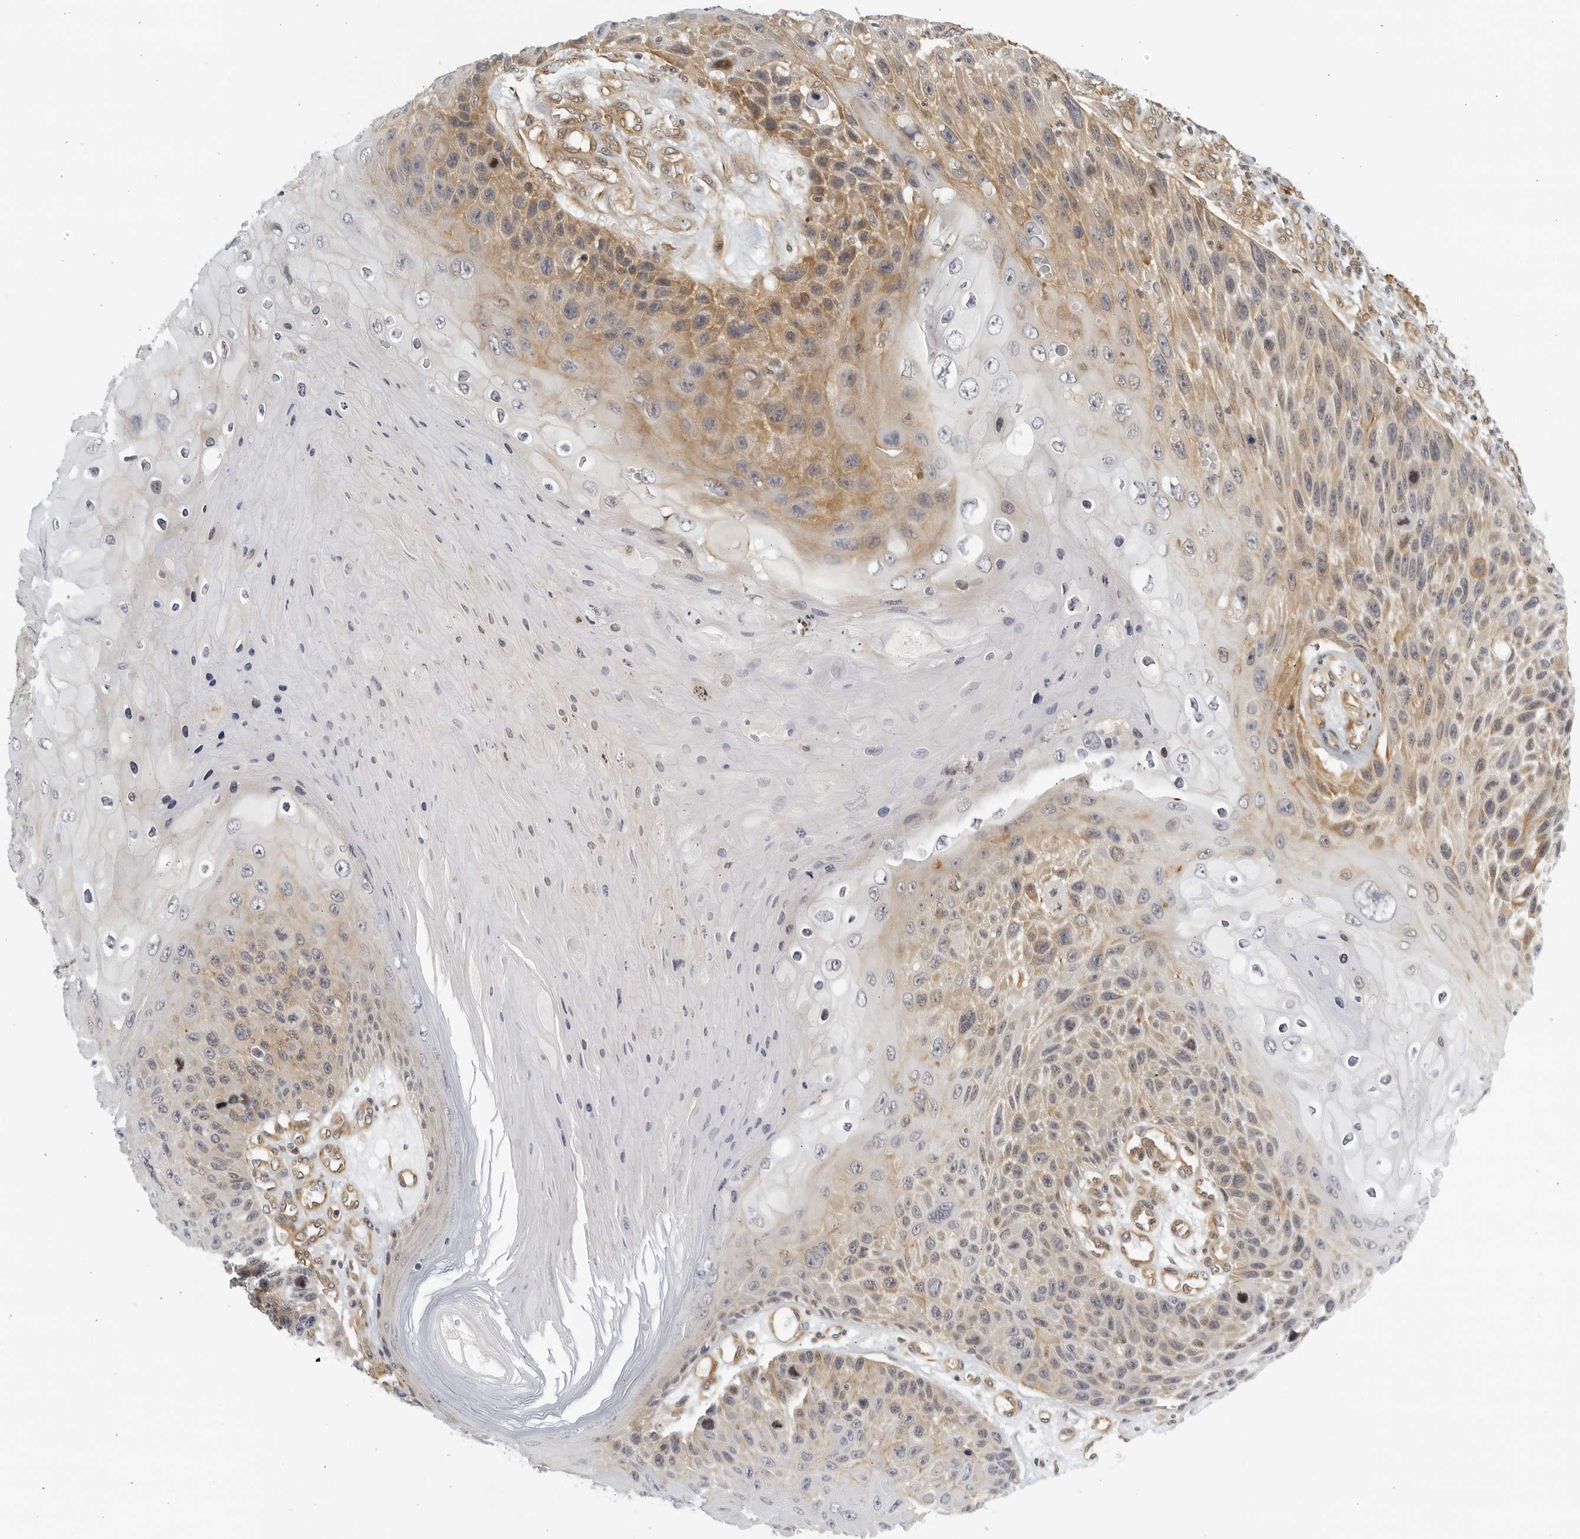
{"staining": {"intensity": "moderate", "quantity": "25%-75%", "location": "cytoplasmic/membranous"}, "tissue": "skin cancer", "cell_type": "Tumor cells", "image_type": "cancer", "snomed": [{"axis": "morphology", "description": "Squamous cell carcinoma, NOS"}, {"axis": "topography", "description": "Skin"}], "caption": "Immunohistochemistry of human skin cancer reveals medium levels of moderate cytoplasmic/membranous expression in about 25%-75% of tumor cells.", "gene": "SERTAD4", "patient": {"sex": "female", "age": 88}}